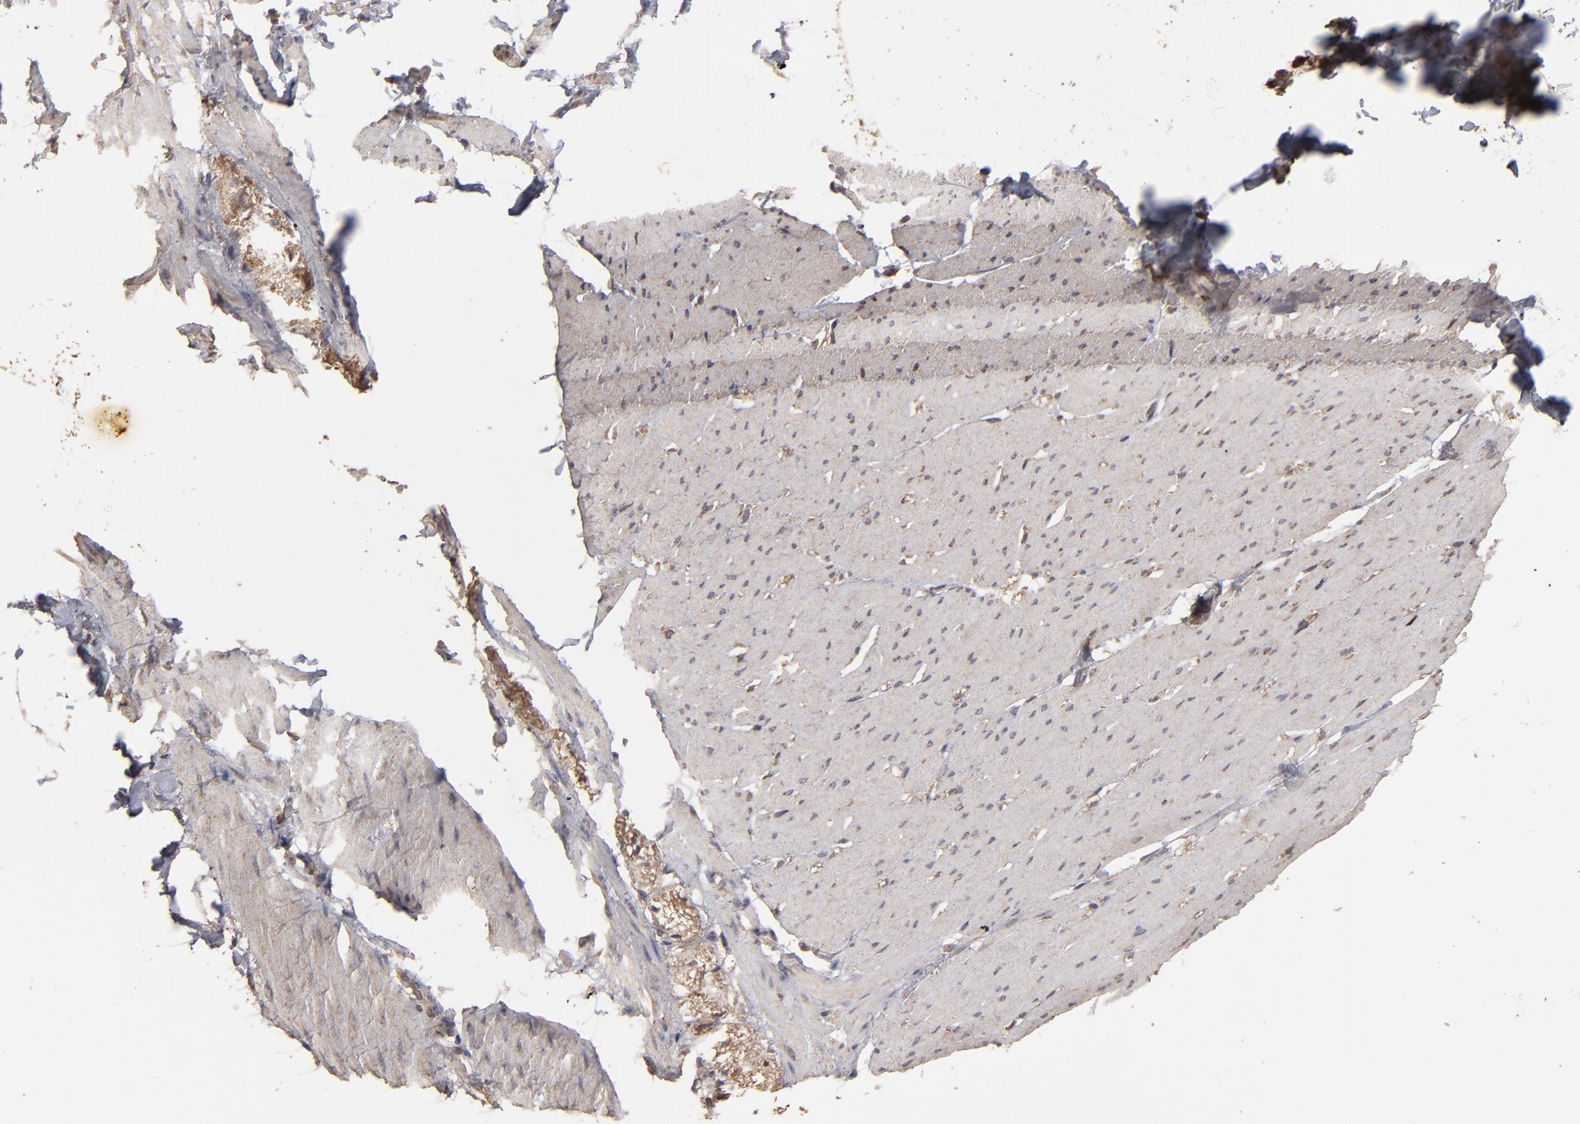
{"staining": {"intensity": "weak", "quantity": "25%-75%", "location": "cytoplasmic/membranous"}, "tissue": "smooth muscle", "cell_type": "Smooth muscle cells", "image_type": "normal", "snomed": [{"axis": "morphology", "description": "Normal tissue, NOS"}, {"axis": "topography", "description": "Smooth muscle"}, {"axis": "topography", "description": "Colon"}], "caption": "High-power microscopy captured an immunohistochemistry image of unremarkable smooth muscle, revealing weak cytoplasmic/membranous staining in approximately 25%-75% of smooth muscle cells. Ihc stains the protein of interest in brown and the nuclei are stained blue.", "gene": "MMP2", "patient": {"sex": "male", "age": 67}}